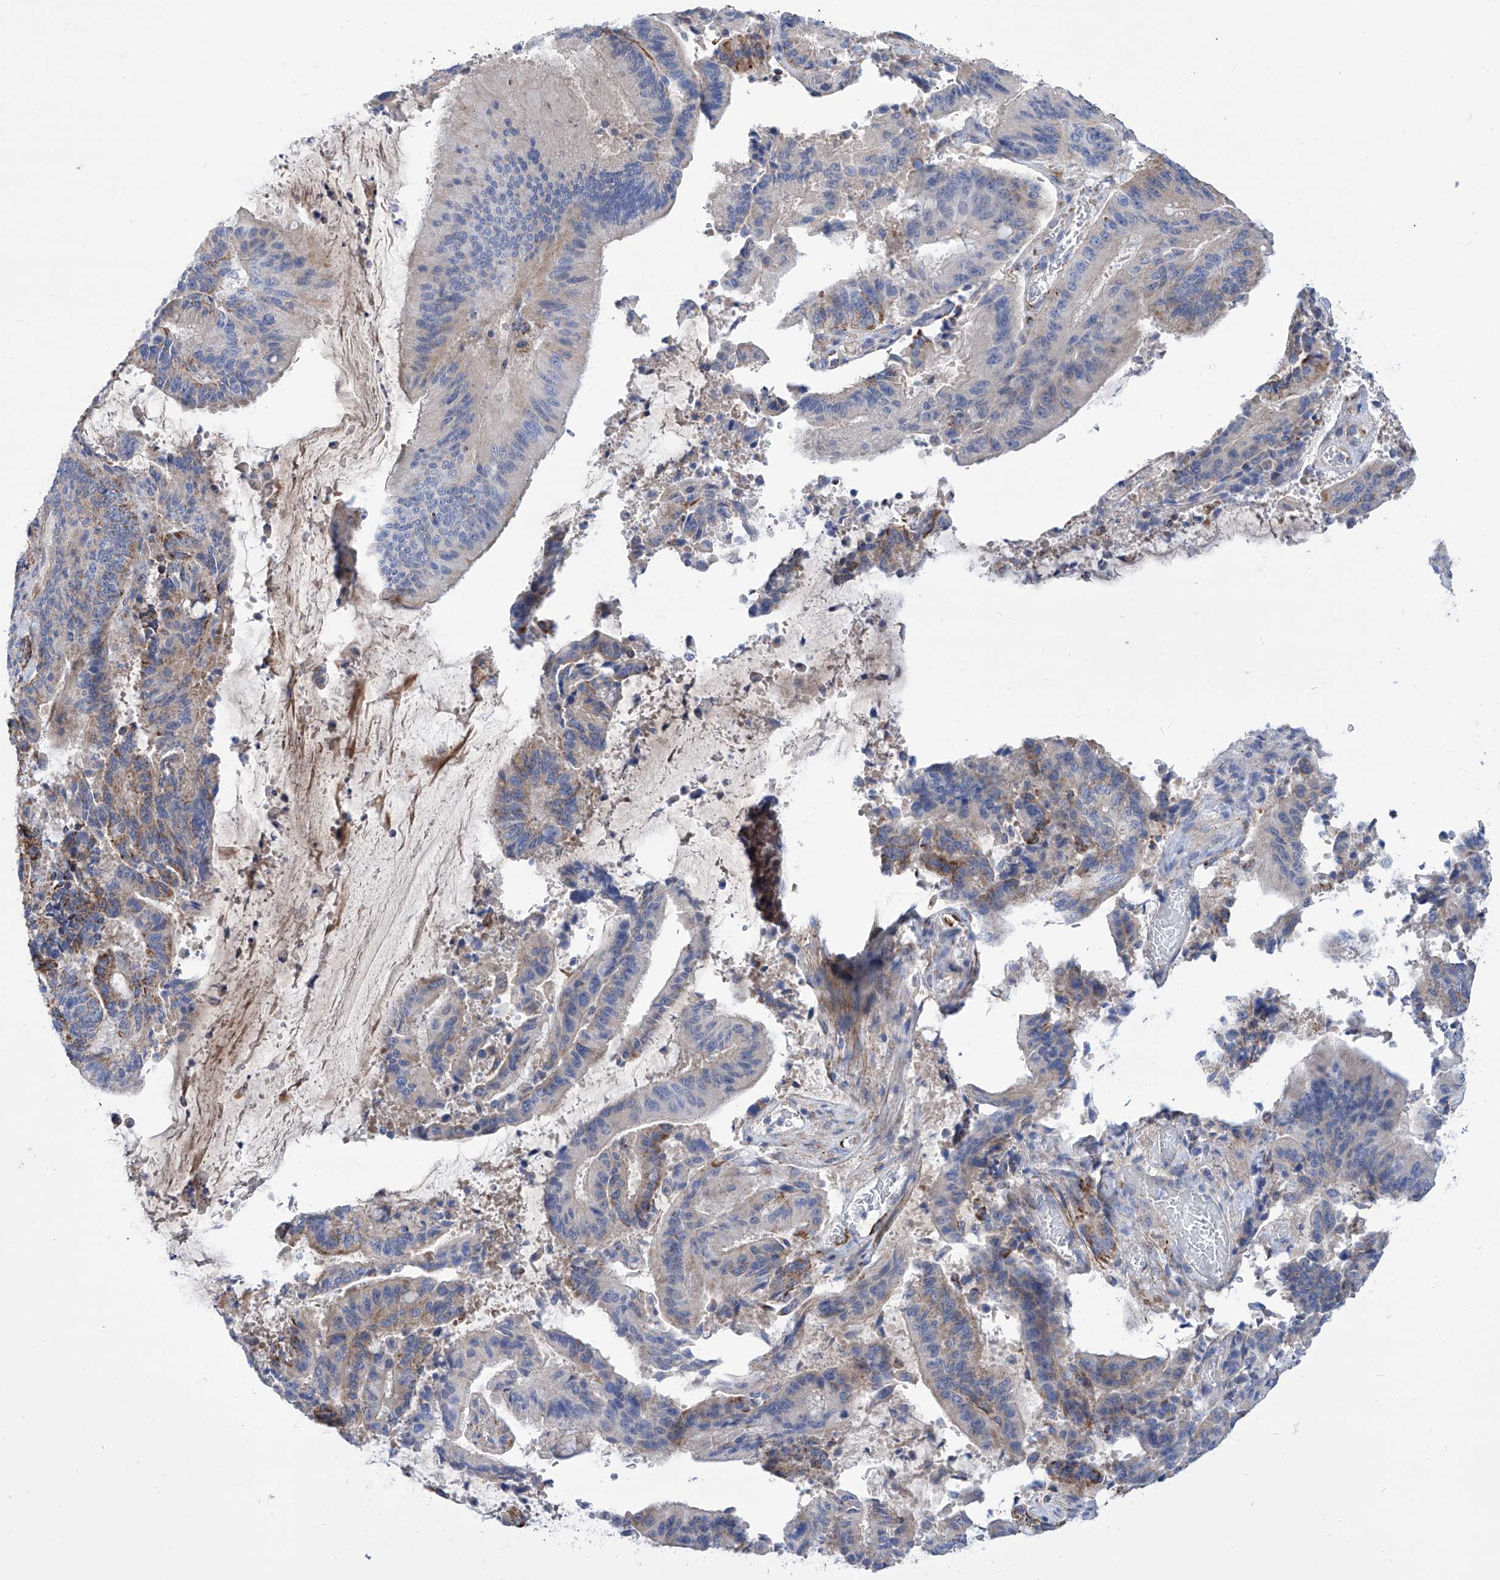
{"staining": {"intensity": "moderate", "quantity": "<25%", "location": "cytoplasmic/membranous"}, "tissue": "liver cancer", "cell_type": "Tumor cells", "image_type": "cancer", "snomed": [{"axis": "morphology", "description": "Normal tissue, NOS"}, {"axis": "morphology", "description": "Cholangiocarcinoma"}, {"axis": "topography", "description": "Liver"}, {"axis": "topography", "description": "Peripheral nerve tissue"}], "caption": "Liver cholangiocarcinoma stained with a brown dye displays moderate cytoplasmic/membranous positive expression in about <25% of tumor cells.", "gene": "SRBD1", "patient": {"sex": "female", "age": 73}}